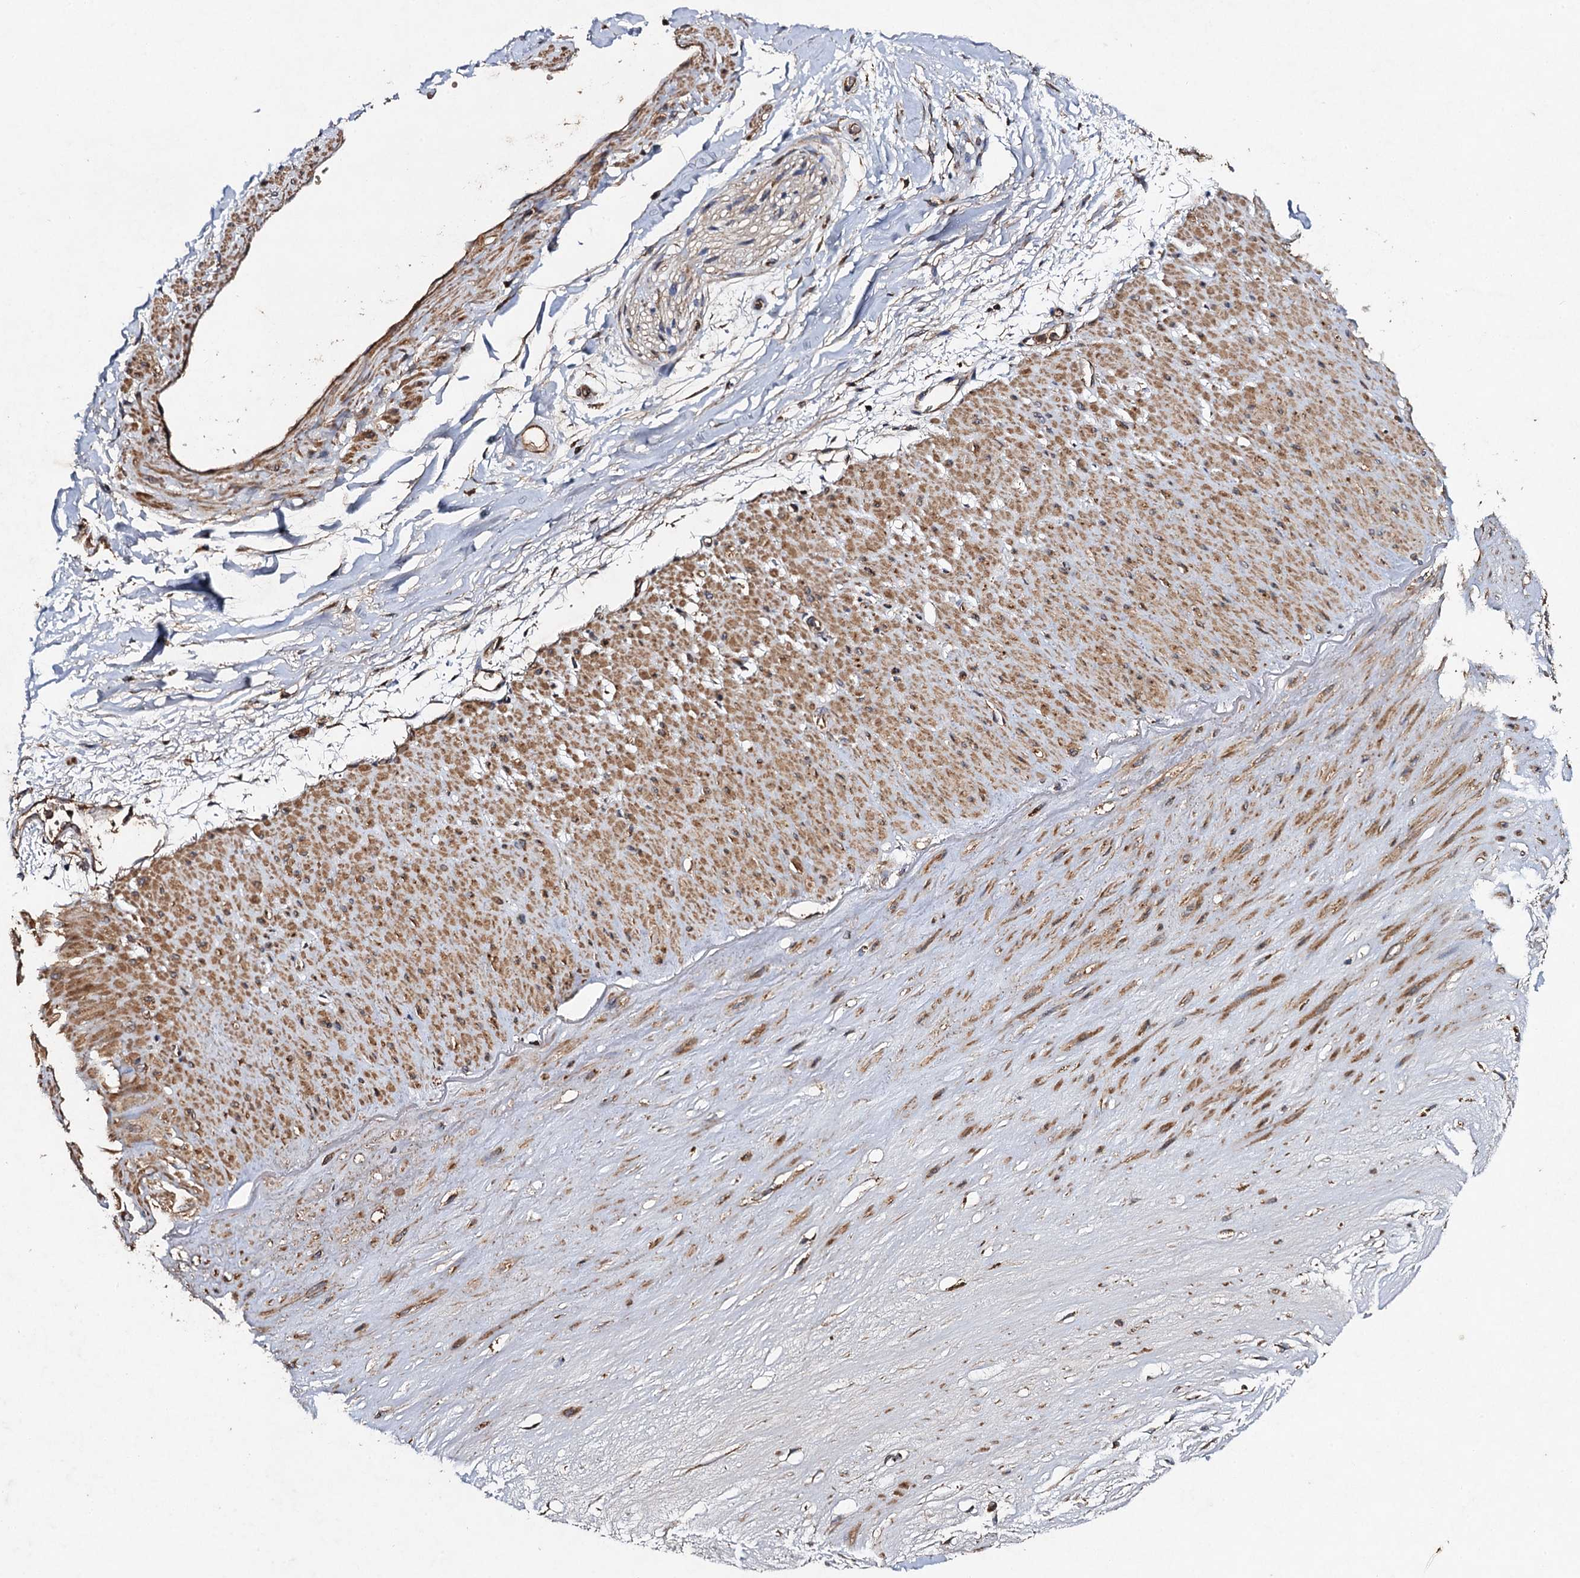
{"staining": {"intensity": "weak", "quantity": ">75%", "location": "cytoplasmic/membranous"}, "tissue": "adipose tissue", "cell_type": "Adipocytes", "image_type": "normal", "snomed": [{"axis": "morphology", "description": "Normal tissue, NOS"}, {"axis": "topography", "description": "Soft tissue"}], "caption": "Immunohistochemical staining of normal human adipose tissue reveals weak cytoplasmic/membranous protein expression in approximately >75% of adipocytes. The staining is performed using DAB (3,3'-diaminobenzidine) brown chromogen to label protein expression. The nuclei are counter-stained blue using hematoxylin.", "gene": "NDUFA13", "patient": {"sex": "male", "age": 72}}